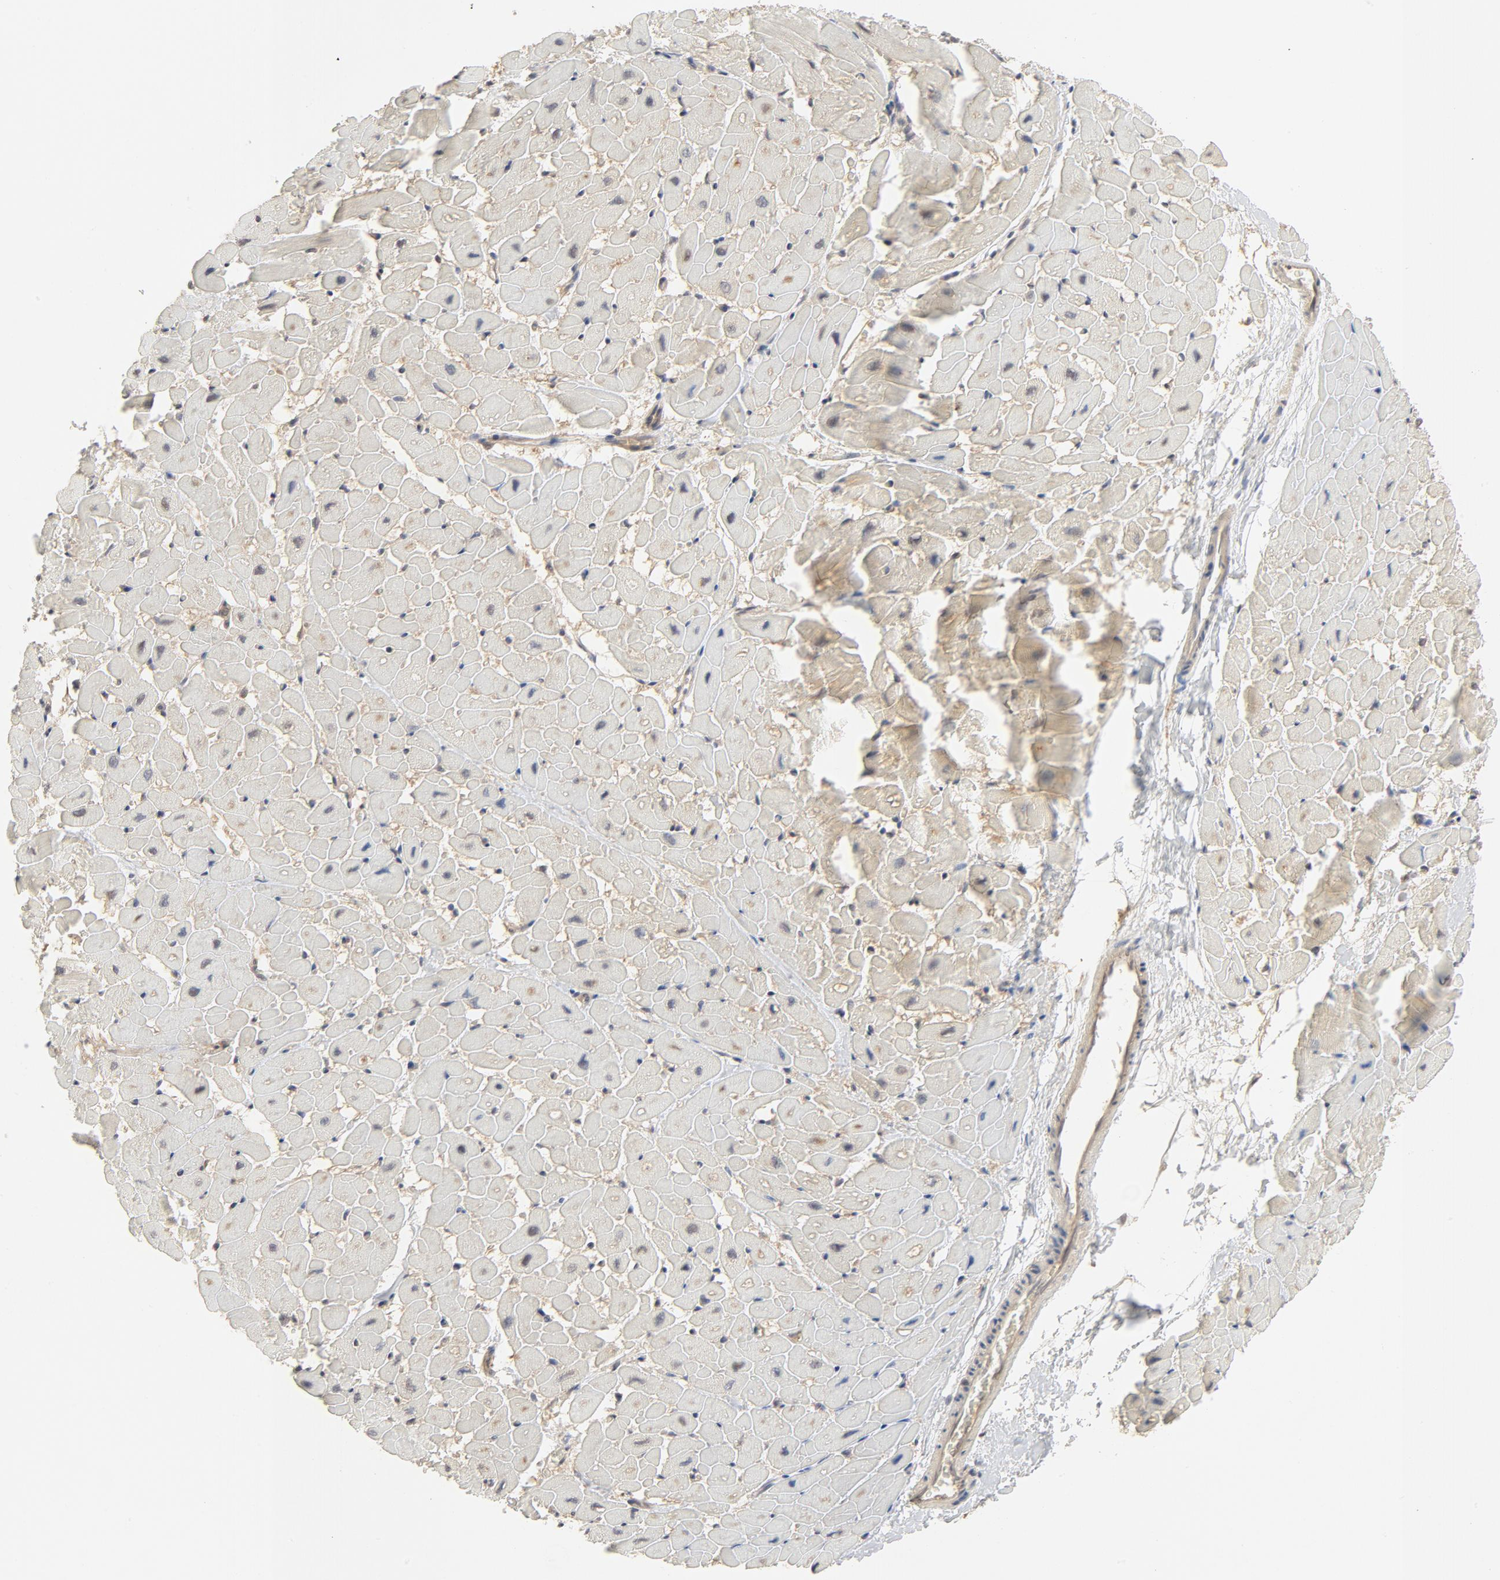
{"staining": {"intensity": "weak", "quantity": "25%-75%", "location": "cytoplasmic/membranous,nuclear"}, "tissue": "heart muscle", "cell_type": "Cardiomyocytes", "image_type": "normal", "snomed": [{"axis": "morphology", "description": "Normal tissue, NOS"}, {"axis": "topography", "description": "Heart"}], "caption": "Immunohistochemical staining of benign heart muscle displays 25%-75% levels of weak cytoplasmic/membranous,nuclear protein positivity in about 25%-75% of cardiomyocytes.", "gene": "NEDD8", "patient": {"sex": "male", "age": 45}}